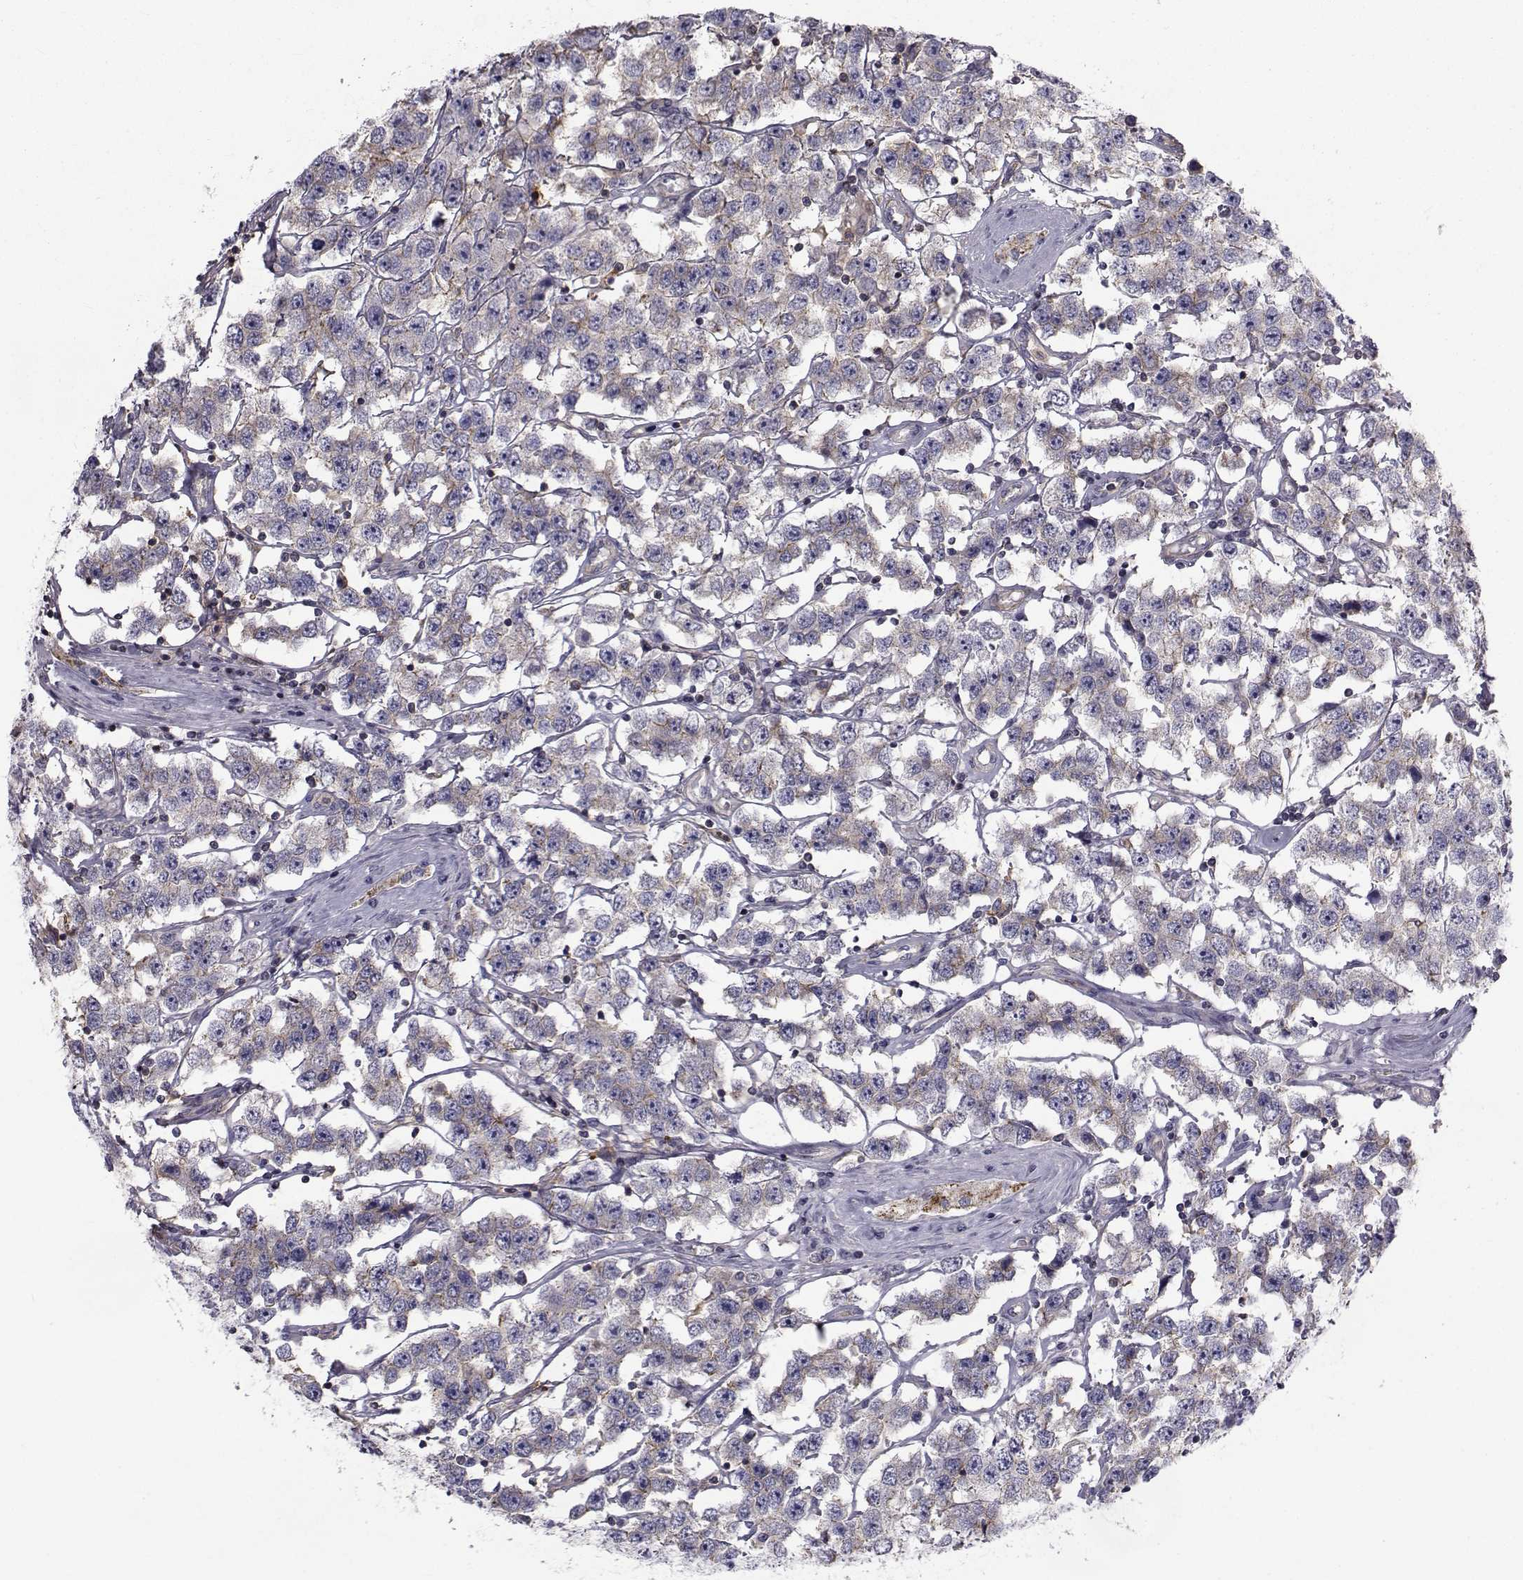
{"staining": {"intensity": "weak", "quantity": ">75%", "location": "cytoplasmic/membranous"}, "tissue": "testis cancer", "cell_type": "Tumor cells", "image_type": "cancer", "snomed": [{"axis": "morphology", "description": "Seminoma, NOS"}, {"axis": "topography", "description": "Testis"}], "caption": "Seminoma (testis) stained for a protein shows weak cytoplasmic/membranous positivity in tumor cells.", "gene": "FDXR", "patient": {"sex": "male", "age": 52}}